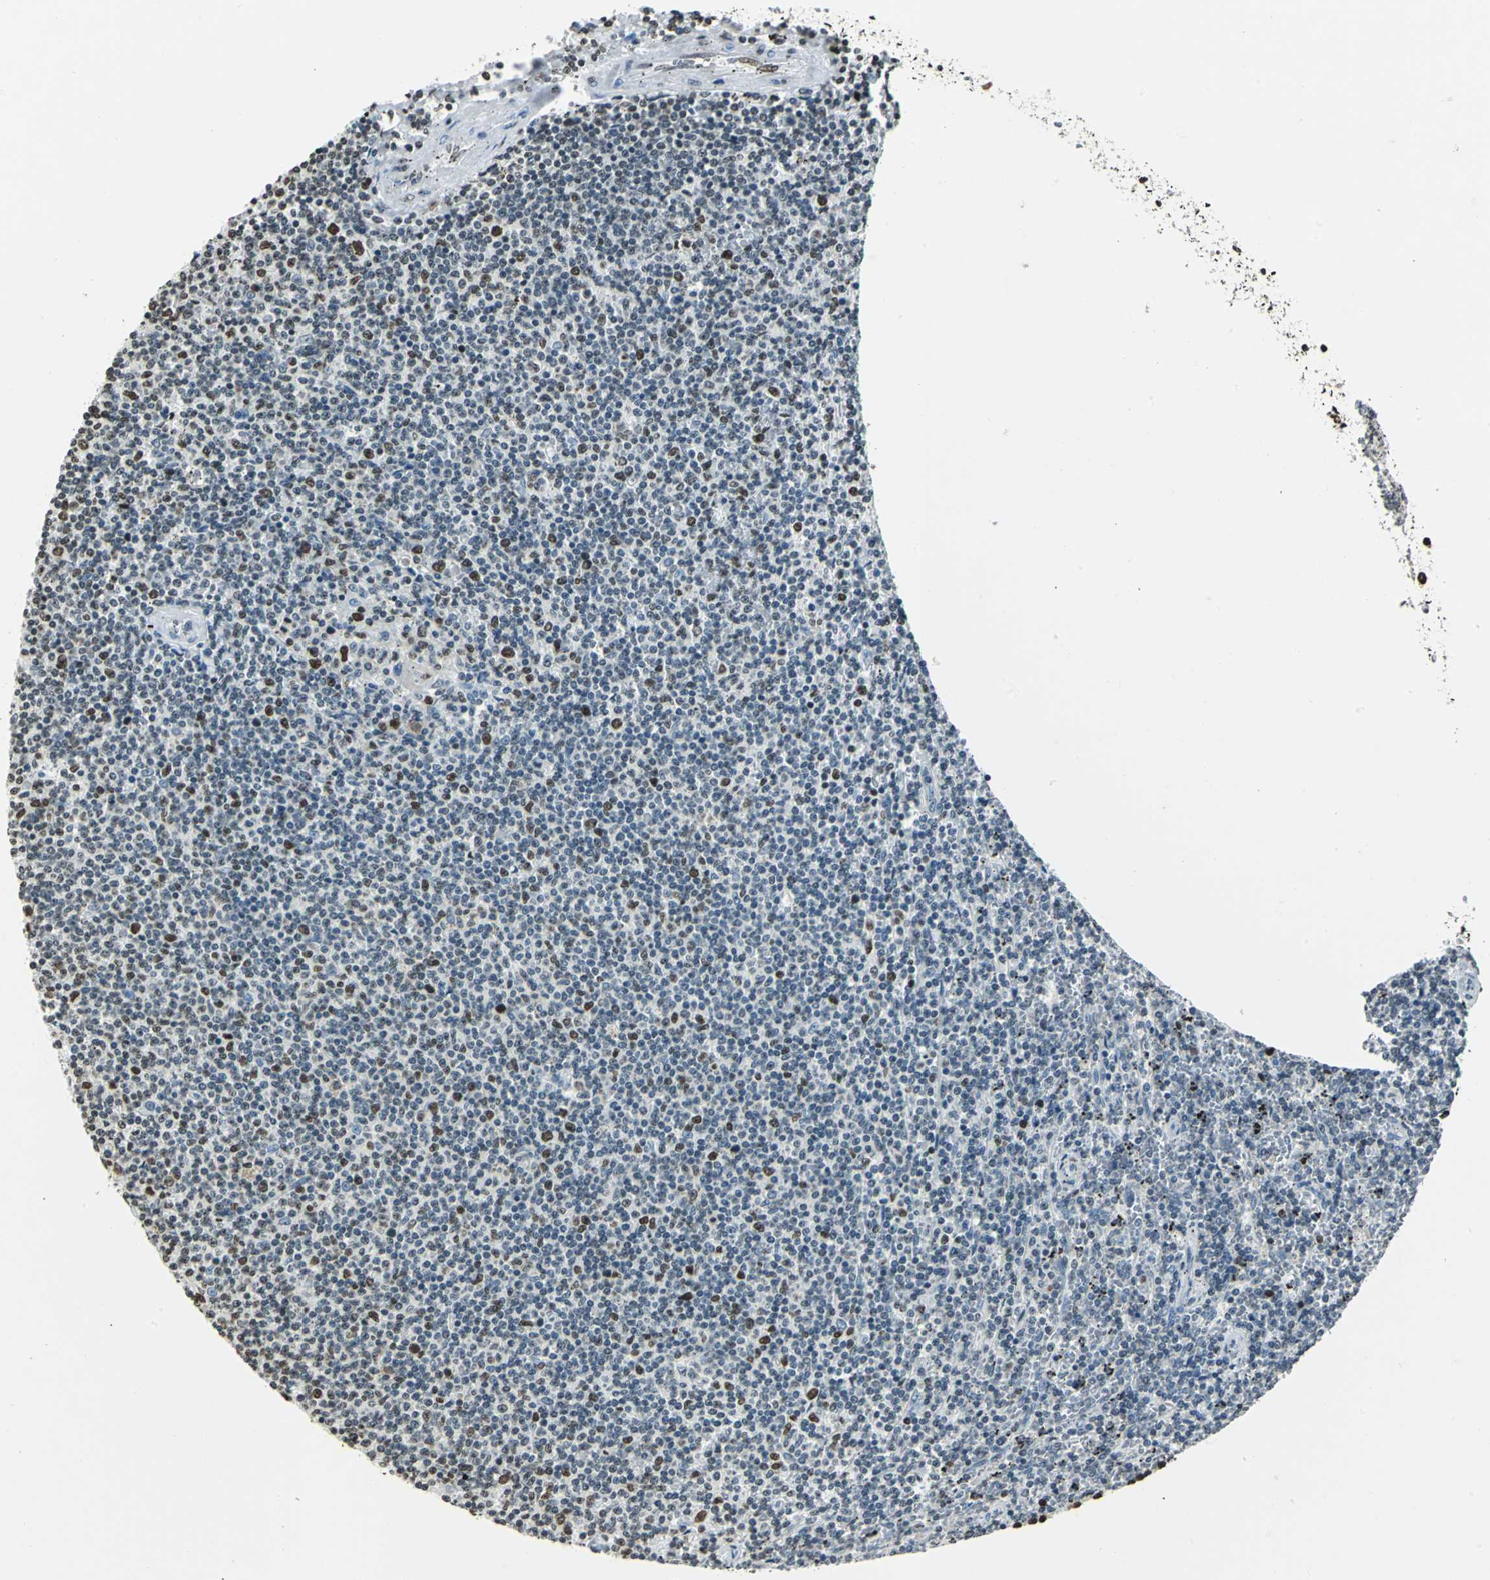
{"staining": {"intensity": "strong", "quantity": "<25%", "location": "nuclear"}, "tissue": "lymphoma", "cell_type": "Tumor cells", "image_type": "cancer", "snomed": [{"axis": "morphology", "description": "Malignant lymphoma, non-Hodgkin's type, Low grade"}, {"axis": "topography", "description": "Spleen"}], "caption": "The photomicrograph shows immunohistochemical staining of lymphoma. There is strong nuclear staining is seen in approximately <25% of tumor cells.", "gene": "MCM4", "patient": {"sex": "female", "age": 50}}